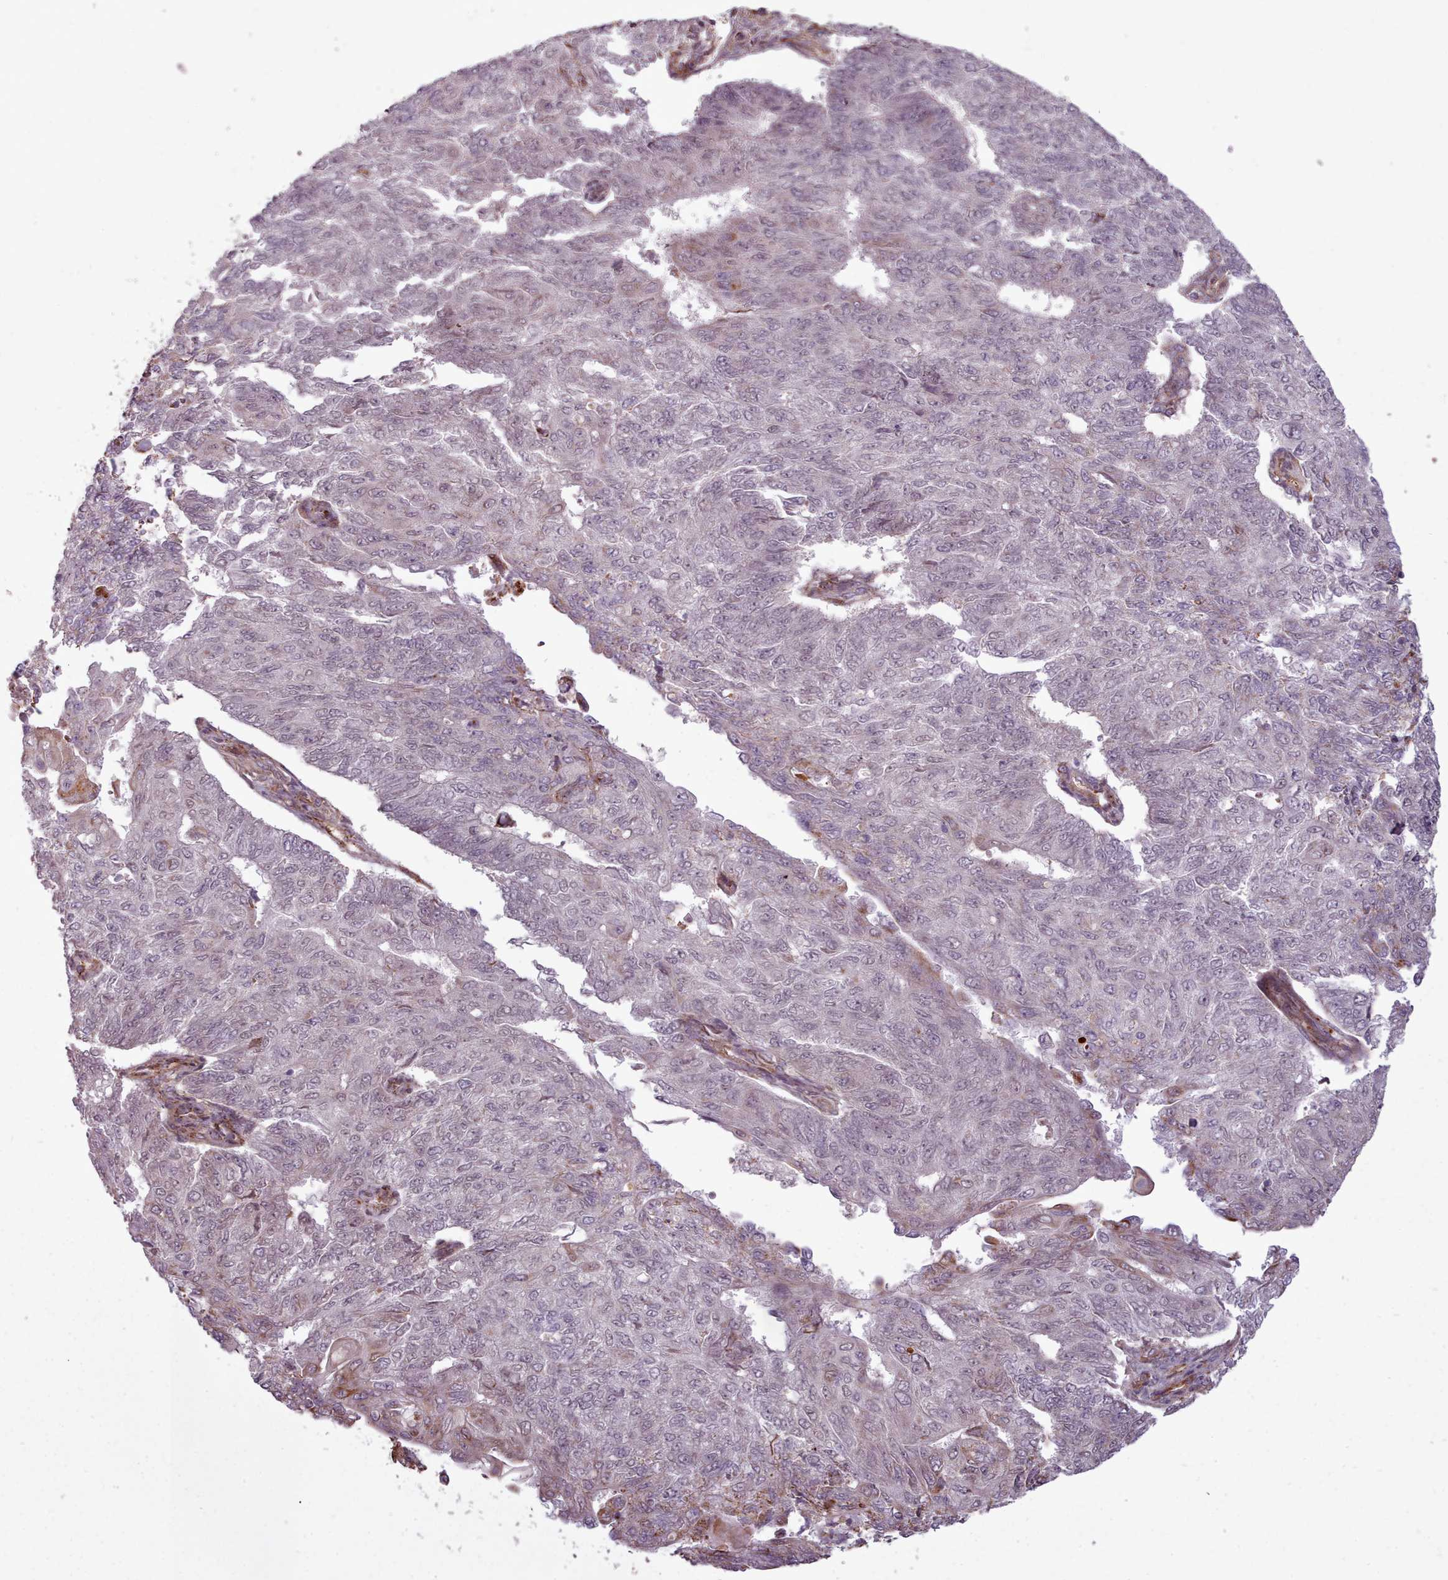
{"staining": {"intensity": "negative", "quantity": "none", "location": "none"}, "tissue": "endometrial cancer", "cell_type": "Tumor cells", "image_type": "cancer", "snomed": [{"axis": "morphology", "description": "Adenocarcinoma, NOS"}, {"axis": "topography", "description": "Endometrium"}], "caption": "This is an immunohistochemistry (IHC) photomicrograph of endometrial cancer (adenocarcinoma). There is no expression in tumor cells.", "gene": "ZMYM4", "patient": {"sex": "female", "age": 32}}